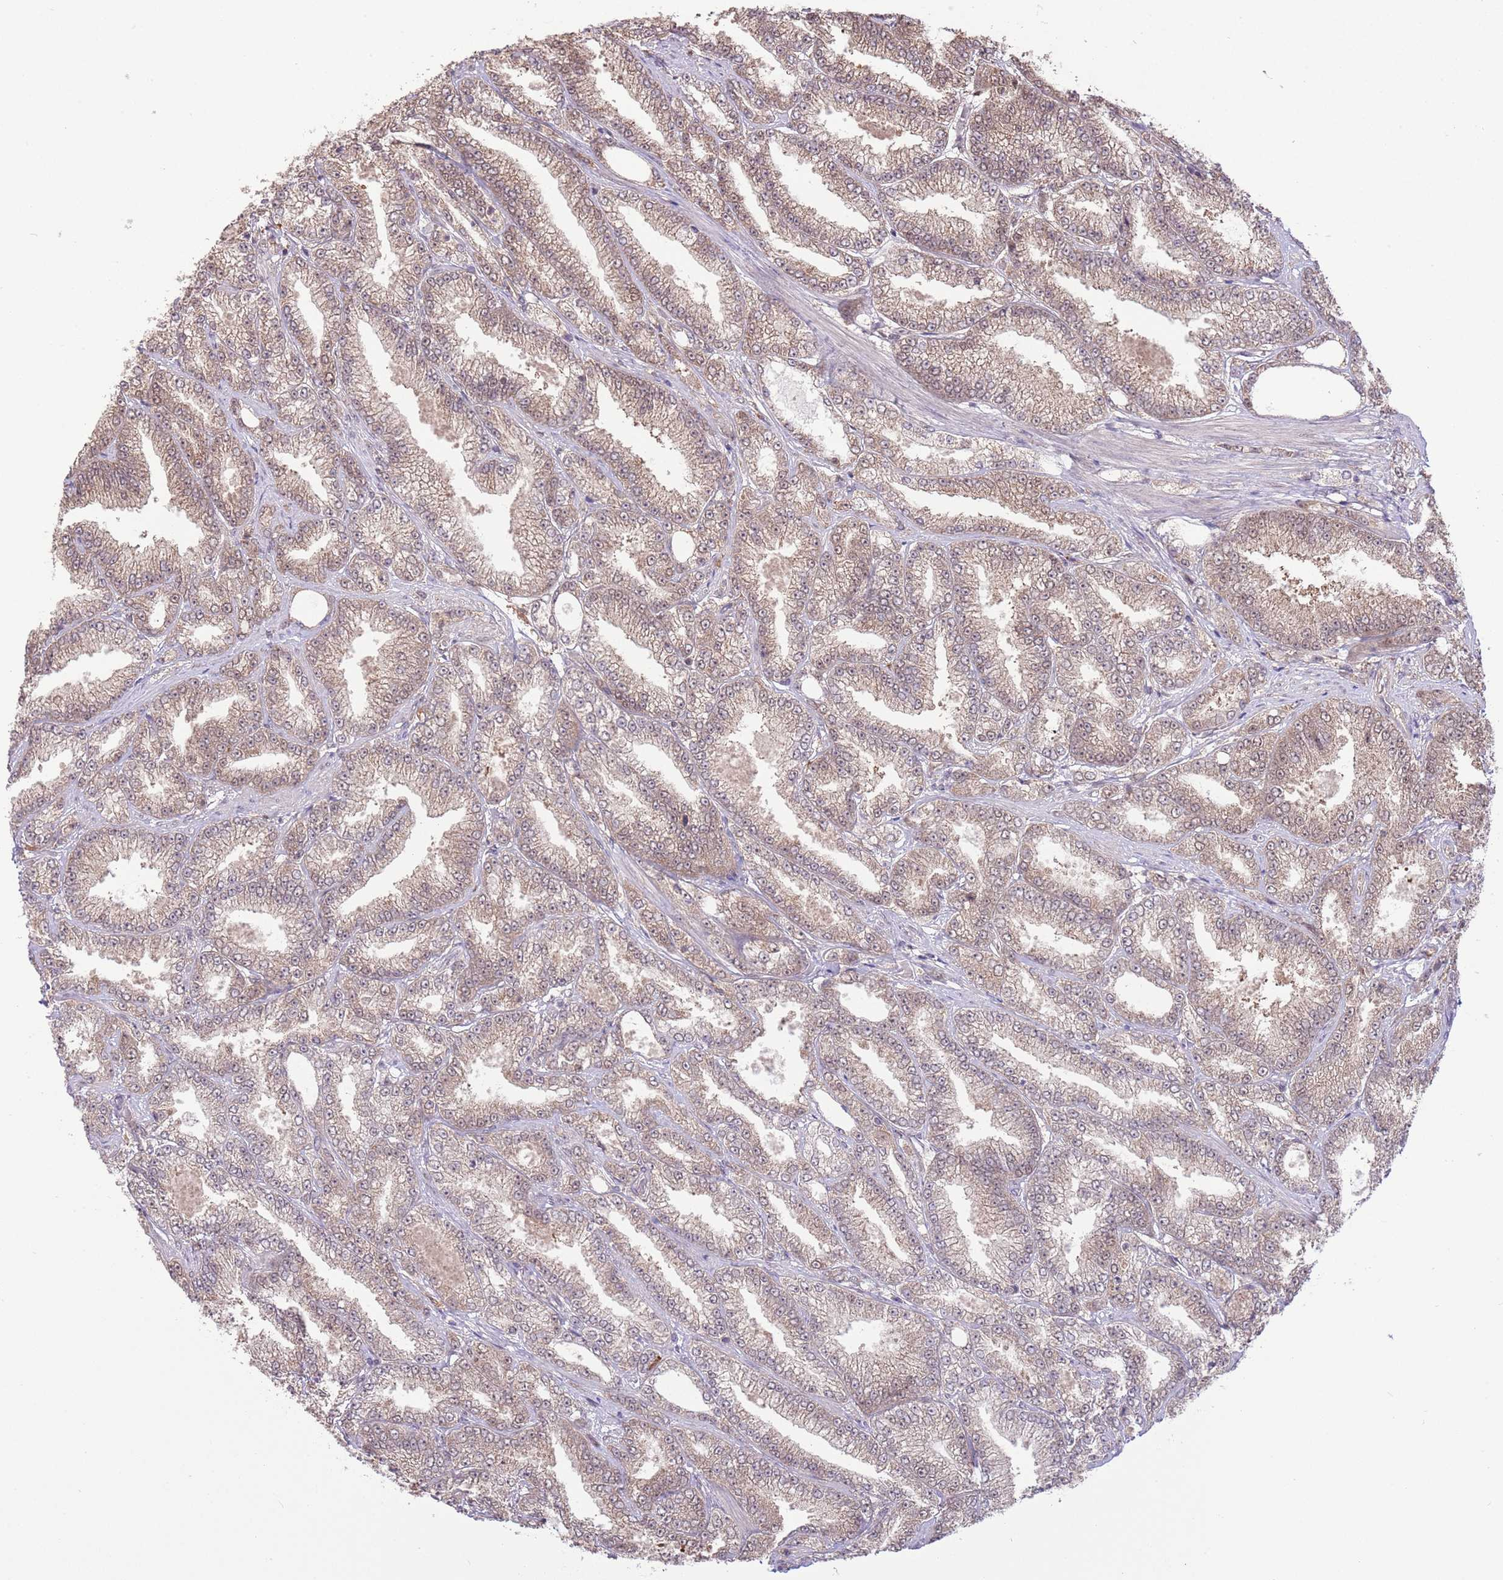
{"staining": {"intensity": "weak", "quantity": ">75%", "location": "cytoplasmic/membranous,nuclear"}, "tissue": "prostate cancer", "cell_type": "Tumor cells", "image_type": "cancer", "snomed": [{"axis": "morphology", "description": "Adenocarcinoma, High grade"}, {"axis": "topography", "description": "Prostate"}], "caption": "The immunohistochemical stain highlights weak cytoplasmic/membranous and nuclear positivity in tumor cells of prostate cancer (adenocarcinoma (high-grade)) tissue.", "gene": "AMIGO1", "patient": {"sex": "male", "age": 68}}